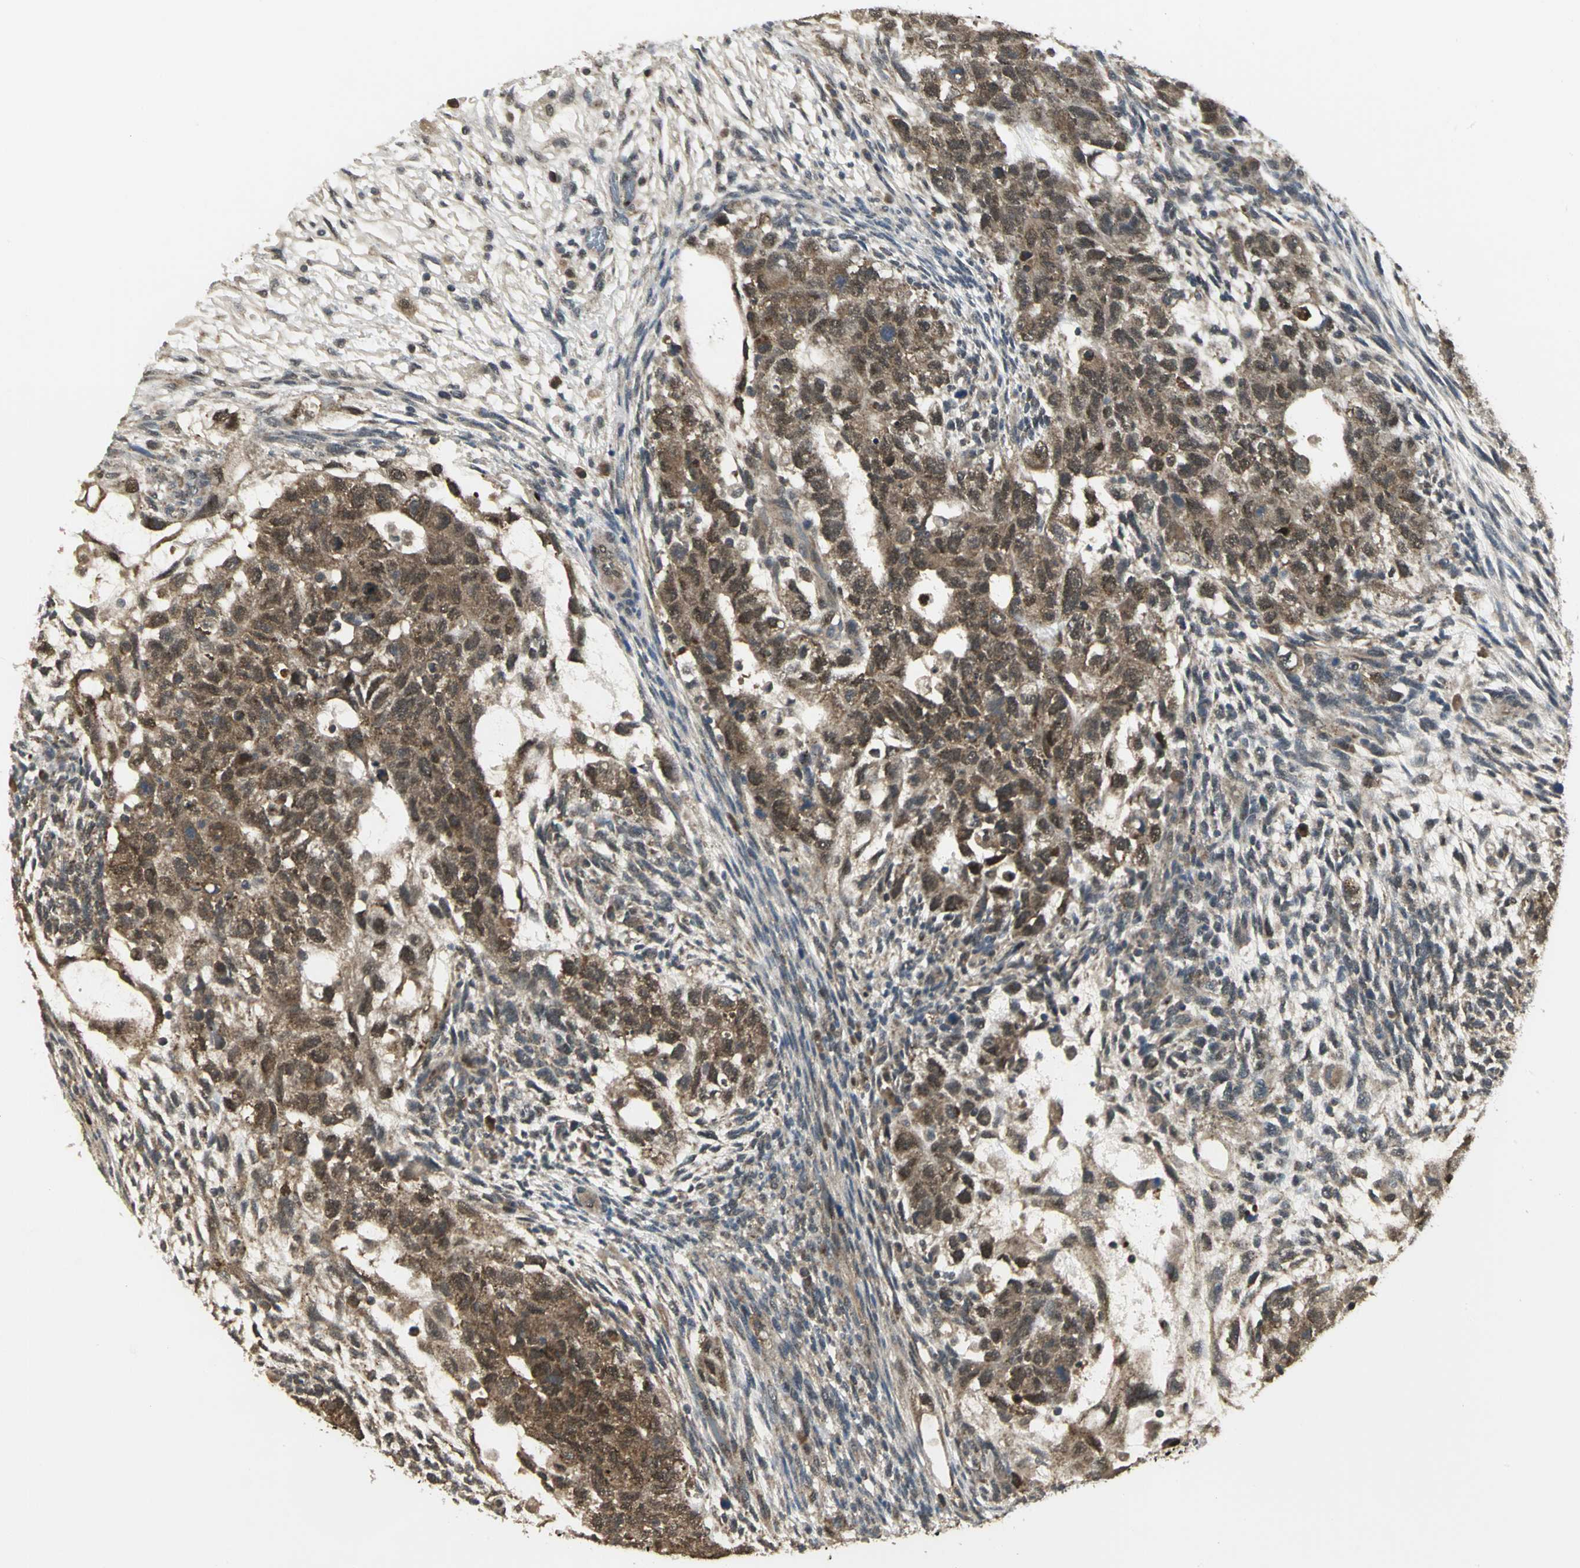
{"staining": {"intensity": "moderate", "quantity": ">75%", "location": "cytoplasmic/membranous"}, "tissue": "testis cancer", "cell_type": "Tumor cells", "image_type": "cancer", "snomed": [{"axis": "morphology", "description": "Normal tissue, NOS"}, {"axis": "morphology", "description": "Carcinoma, Embryonal, NOS"}, {"axis": "topography", "description": "Testis"}], "caption": "Testis cancer was stained to show a protein in brown. There is medium levels of moderate cytoplasmic/membranous staining in approximately >75% of tumor cells.", "gene": "PSMC4", "patient": {"sex": "male", "age": 36}}